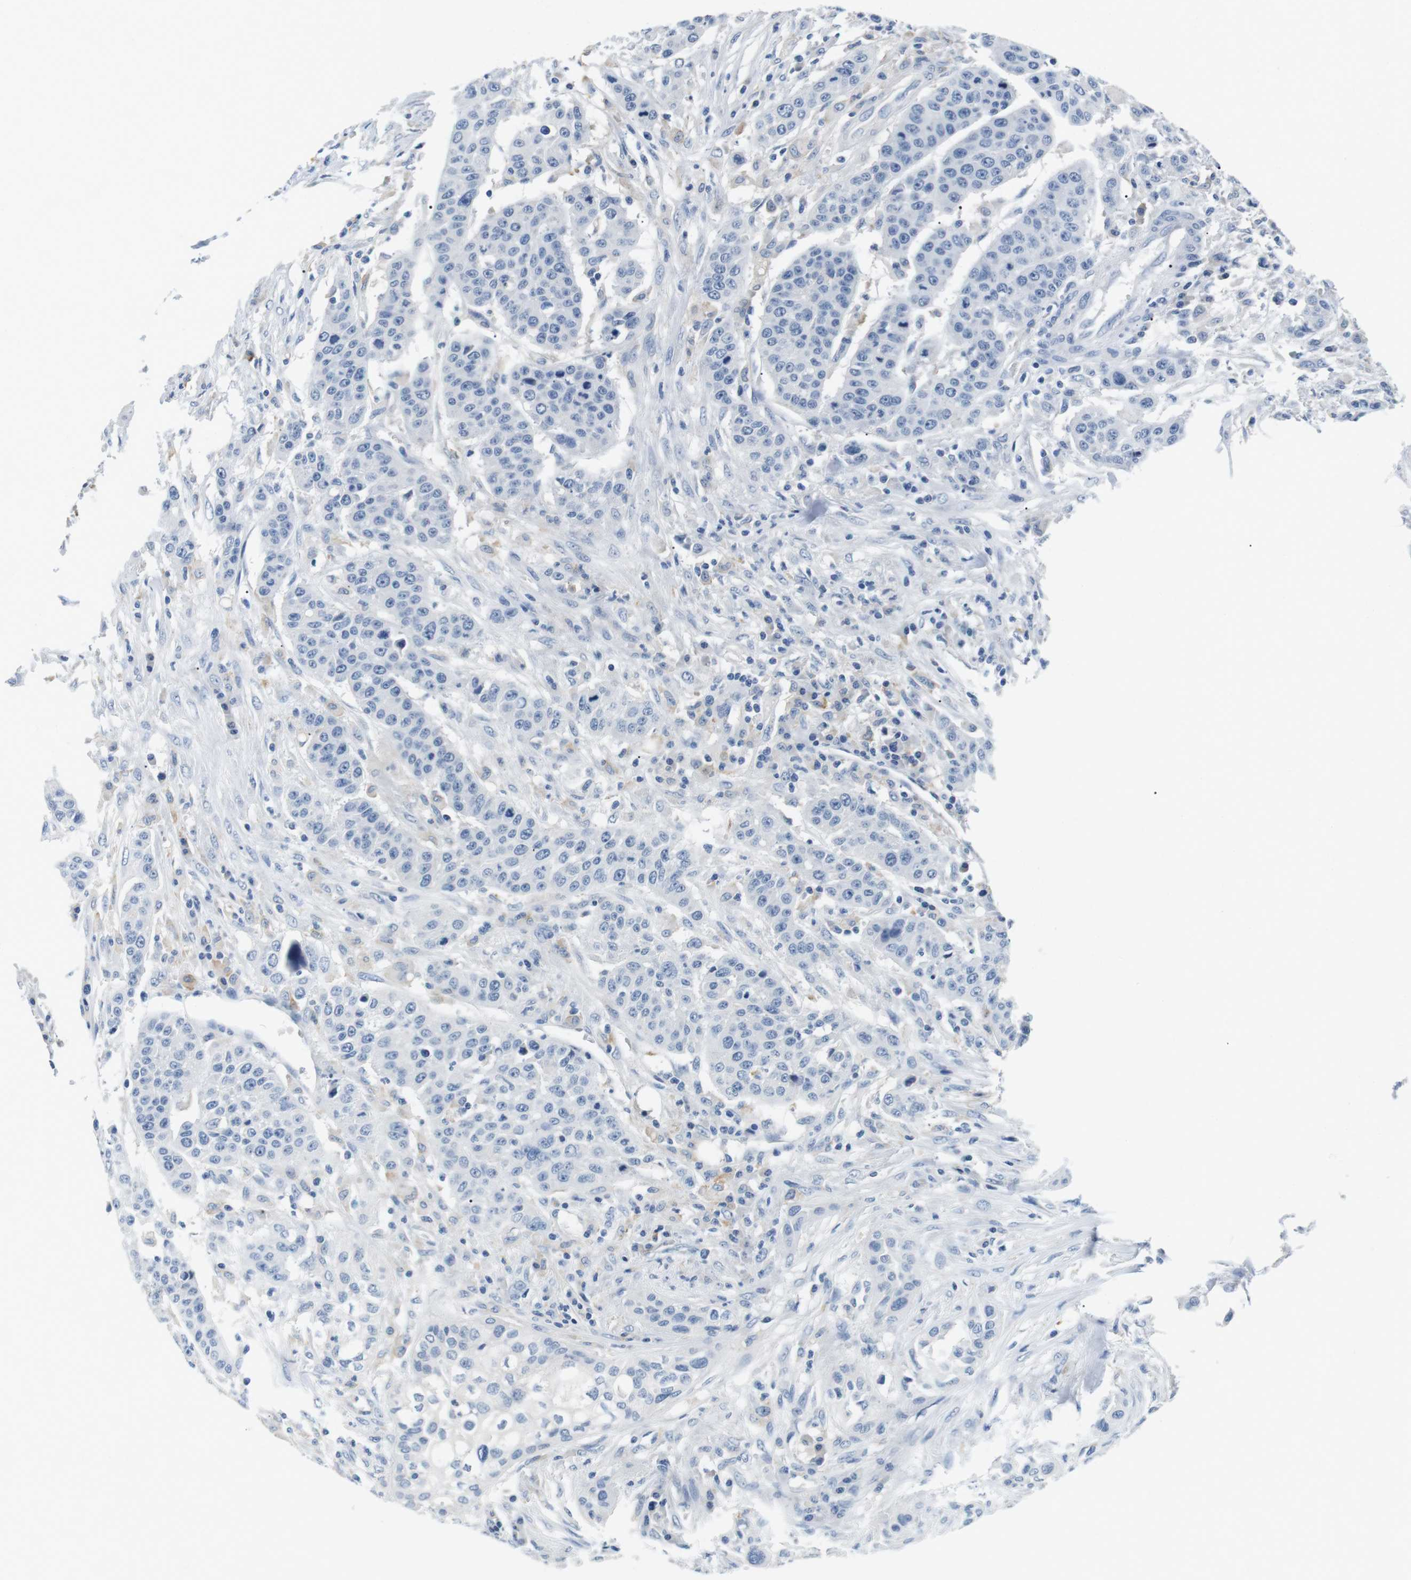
{"staining": {"intensity": "negative", "quantity": "none", "location": "none"}, "tissue": "urothelial cancer", "cell_type": "Tumor cells", "image_type": "cancer", "snomed": [{"axis": "morphology", "description": "Urothelial carcinoma, High grade"}, {"axis": "topography", "description": "Urinary bladder"}], "caption": "The immunohistochemistry (IHC) image has no significant expression in tumor cells of urothelial cancer tissue.", "gene": "FCGRT", "patient": {"sex": "male", "age": 74}}